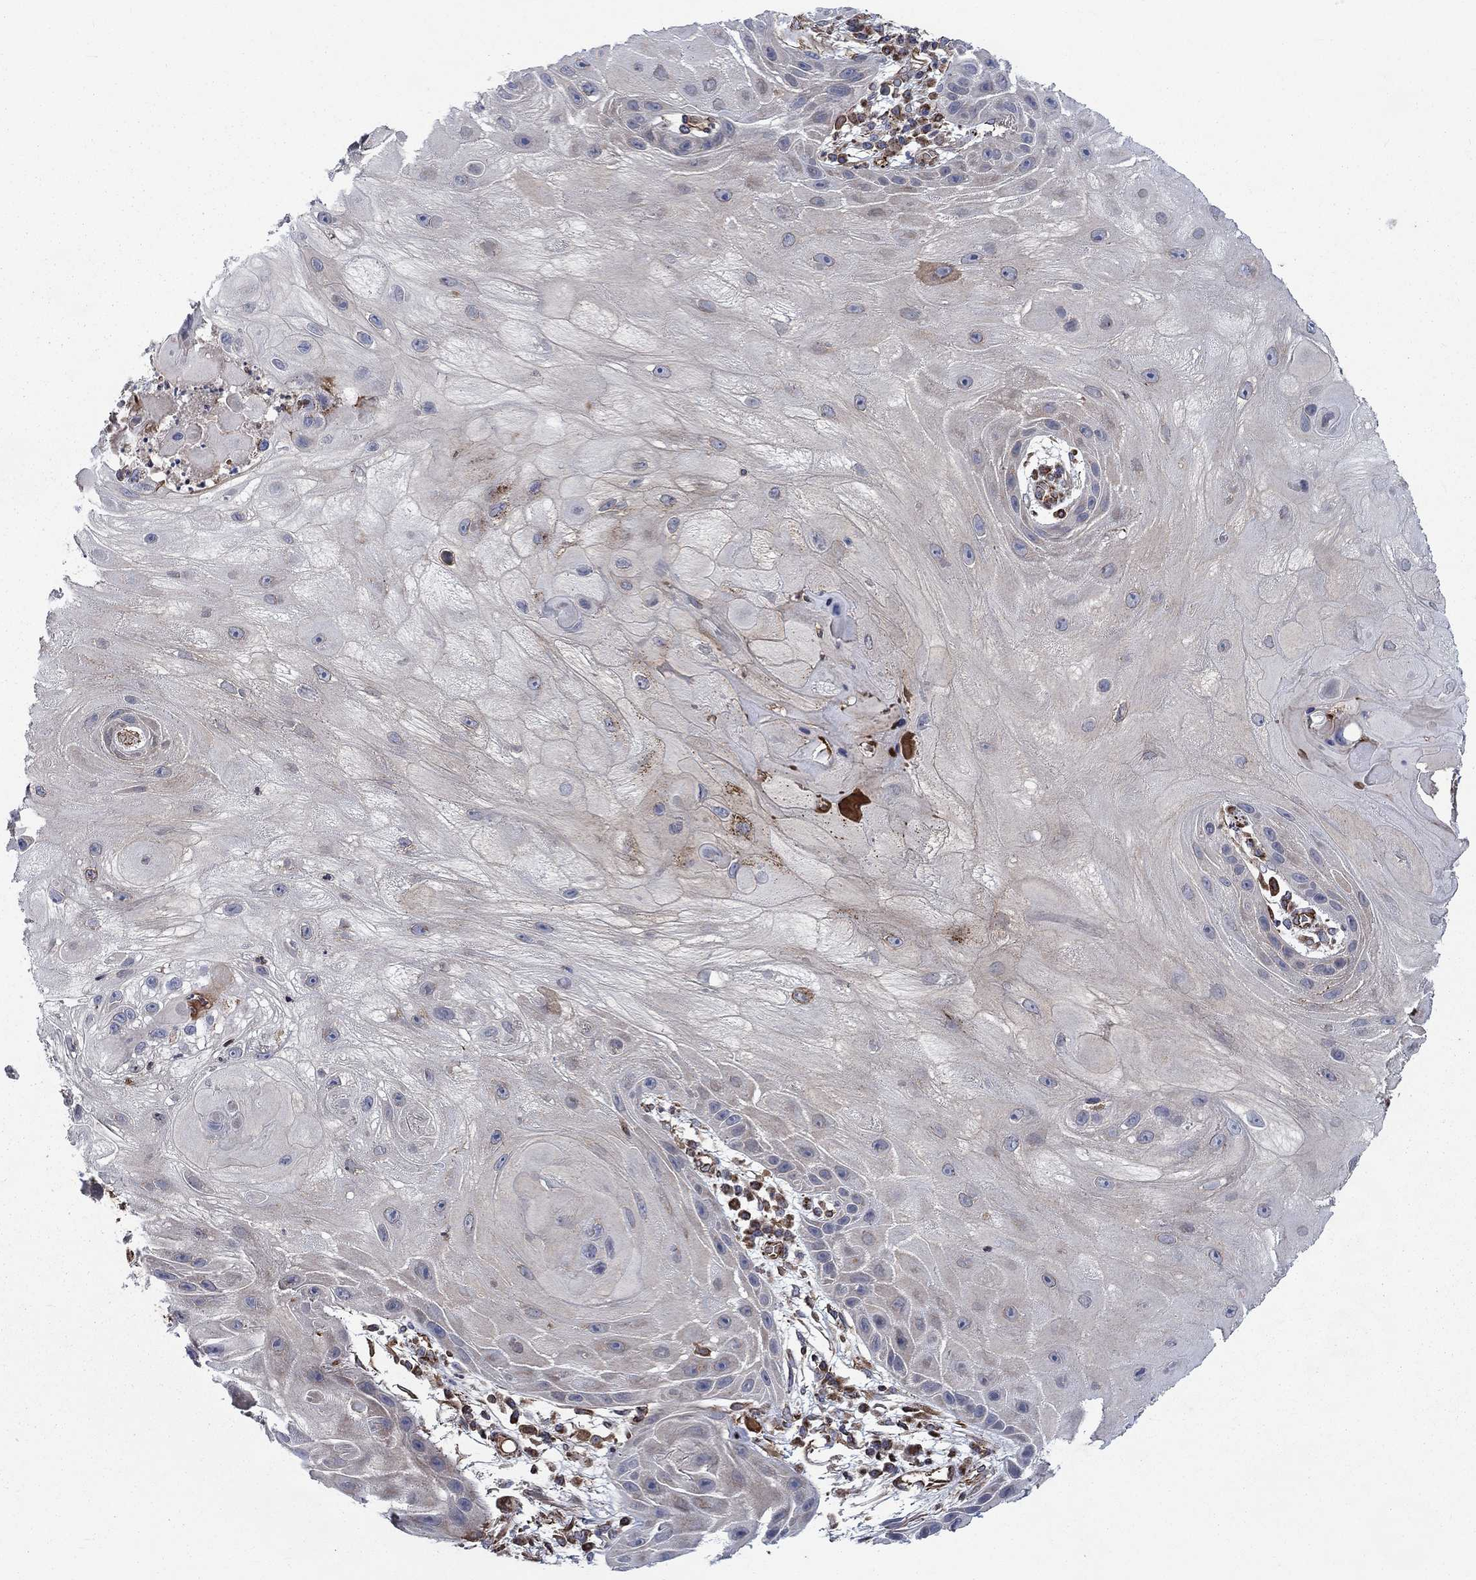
{"staining": {"intensity": "negative", "quantity": "none", "location": "none"}, "tissue": "skin cancer", "cell_type": "Tumor cells", "image_type": "cancer", "snomed": [{"axis": "morphology", "description": "Normal tissue, NOS"}, {"axis": "morphology", "description": "Squamous cell carcinoma, NOS"}, {"axis": "topography", "description": "Skin"}], "caption": "Tumor cells show no significant staining in squamous cell carcinoma (skin).", "gene": "NDUFC1", "patient": {"sex": "male", "age": 79}}